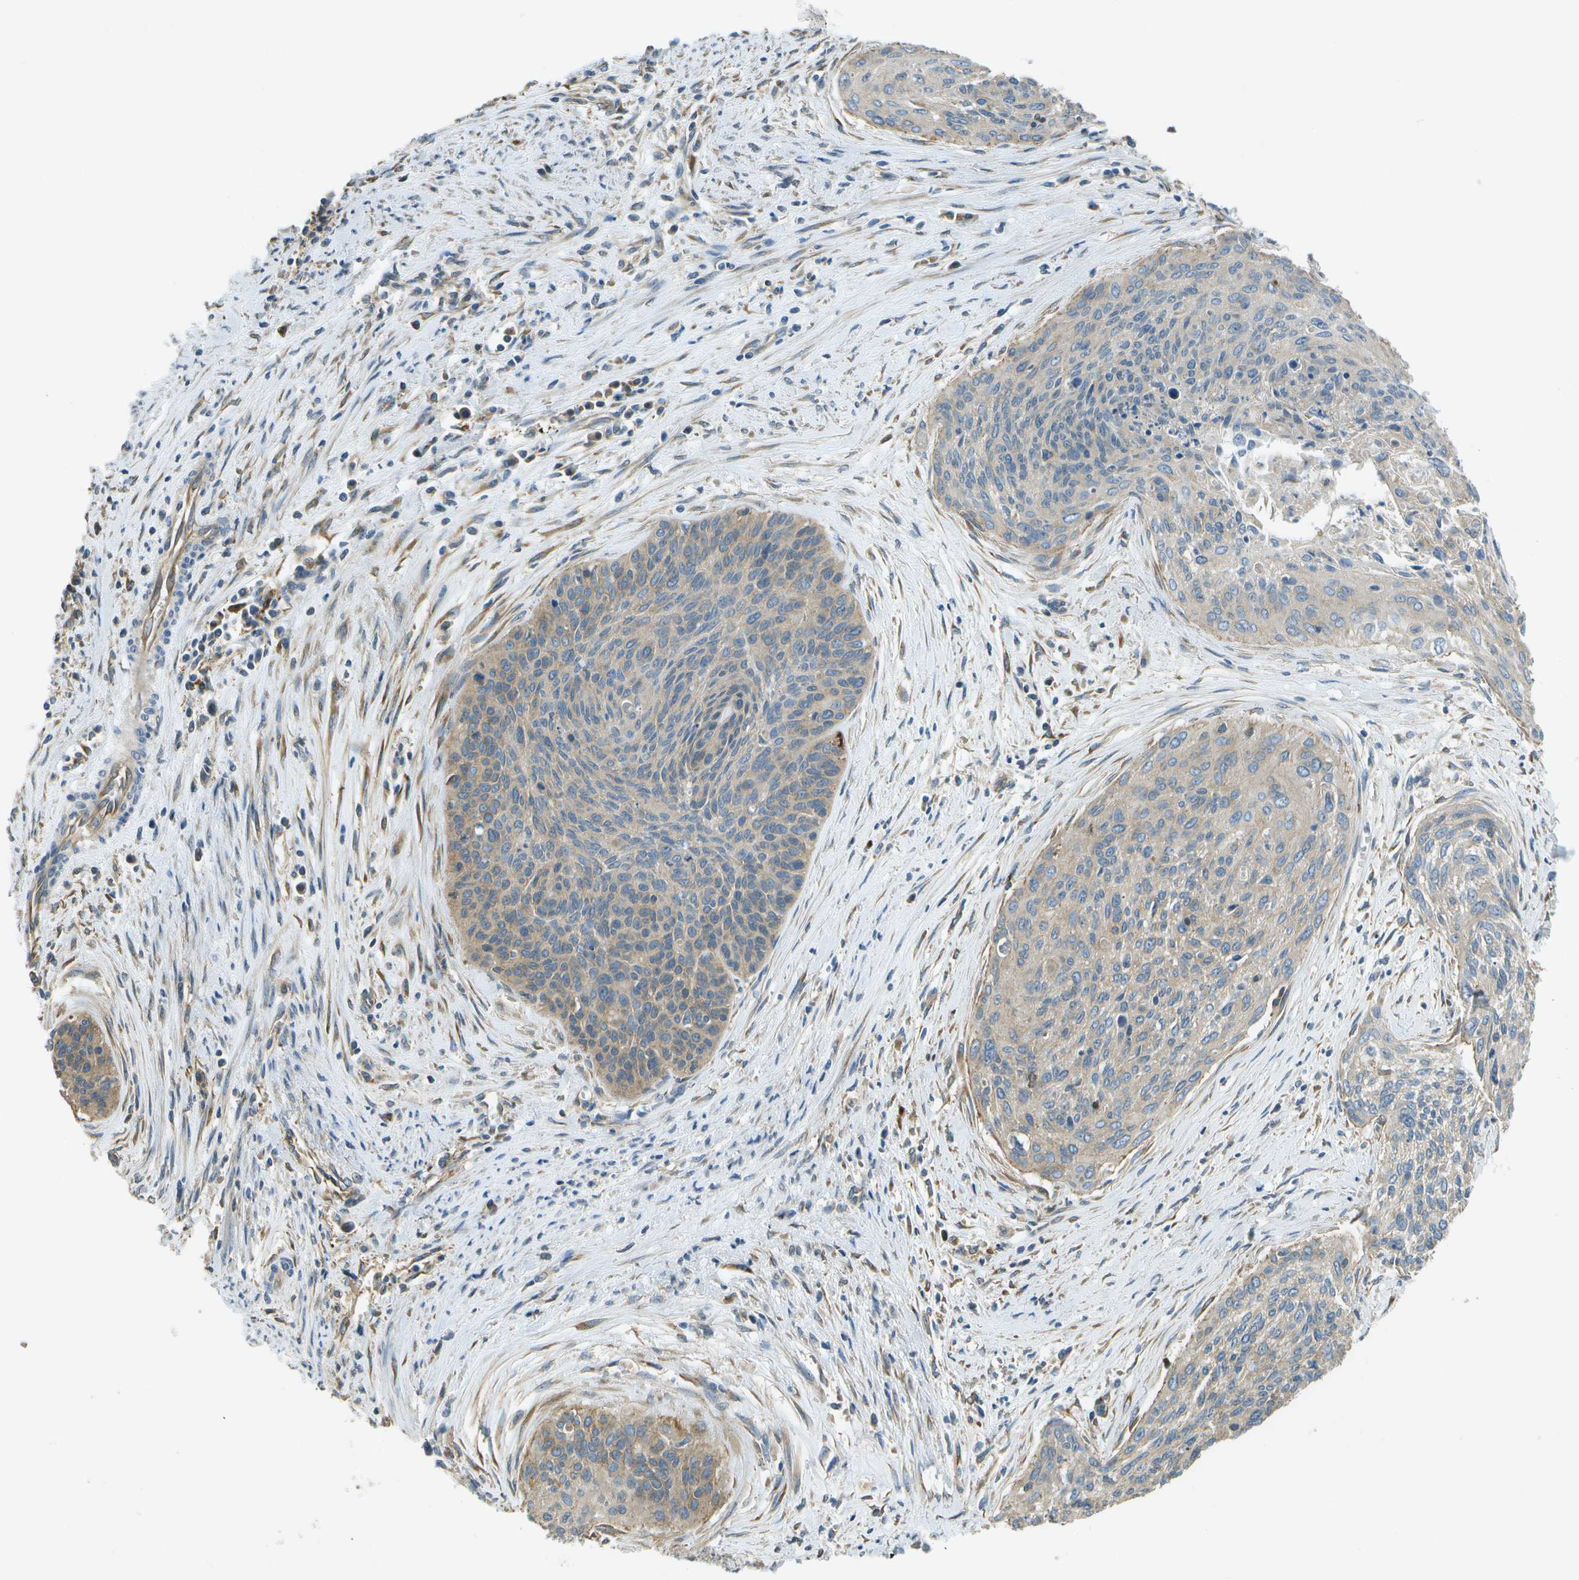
{"staining": {"intensity": "weak", "quantity": "<25%", "location": "cytoplasmic/membranous"}, "tissue": "cervical cancer", "cell_type": "Tumor cells", "image_type": "cancer", "snomed": [{"axis": "morphology", "description": "Squamous cell carcinoma, NOS"}, {"axis": "topography", "description": "Cervix"}], "caption": "Squamous cell carcinoma (cervical) was stained to show a protein in brown. There is no significant positivity in tumor cells.", "gene": "SAMSN1", "patient": {"sex": "female", "age": 55}}